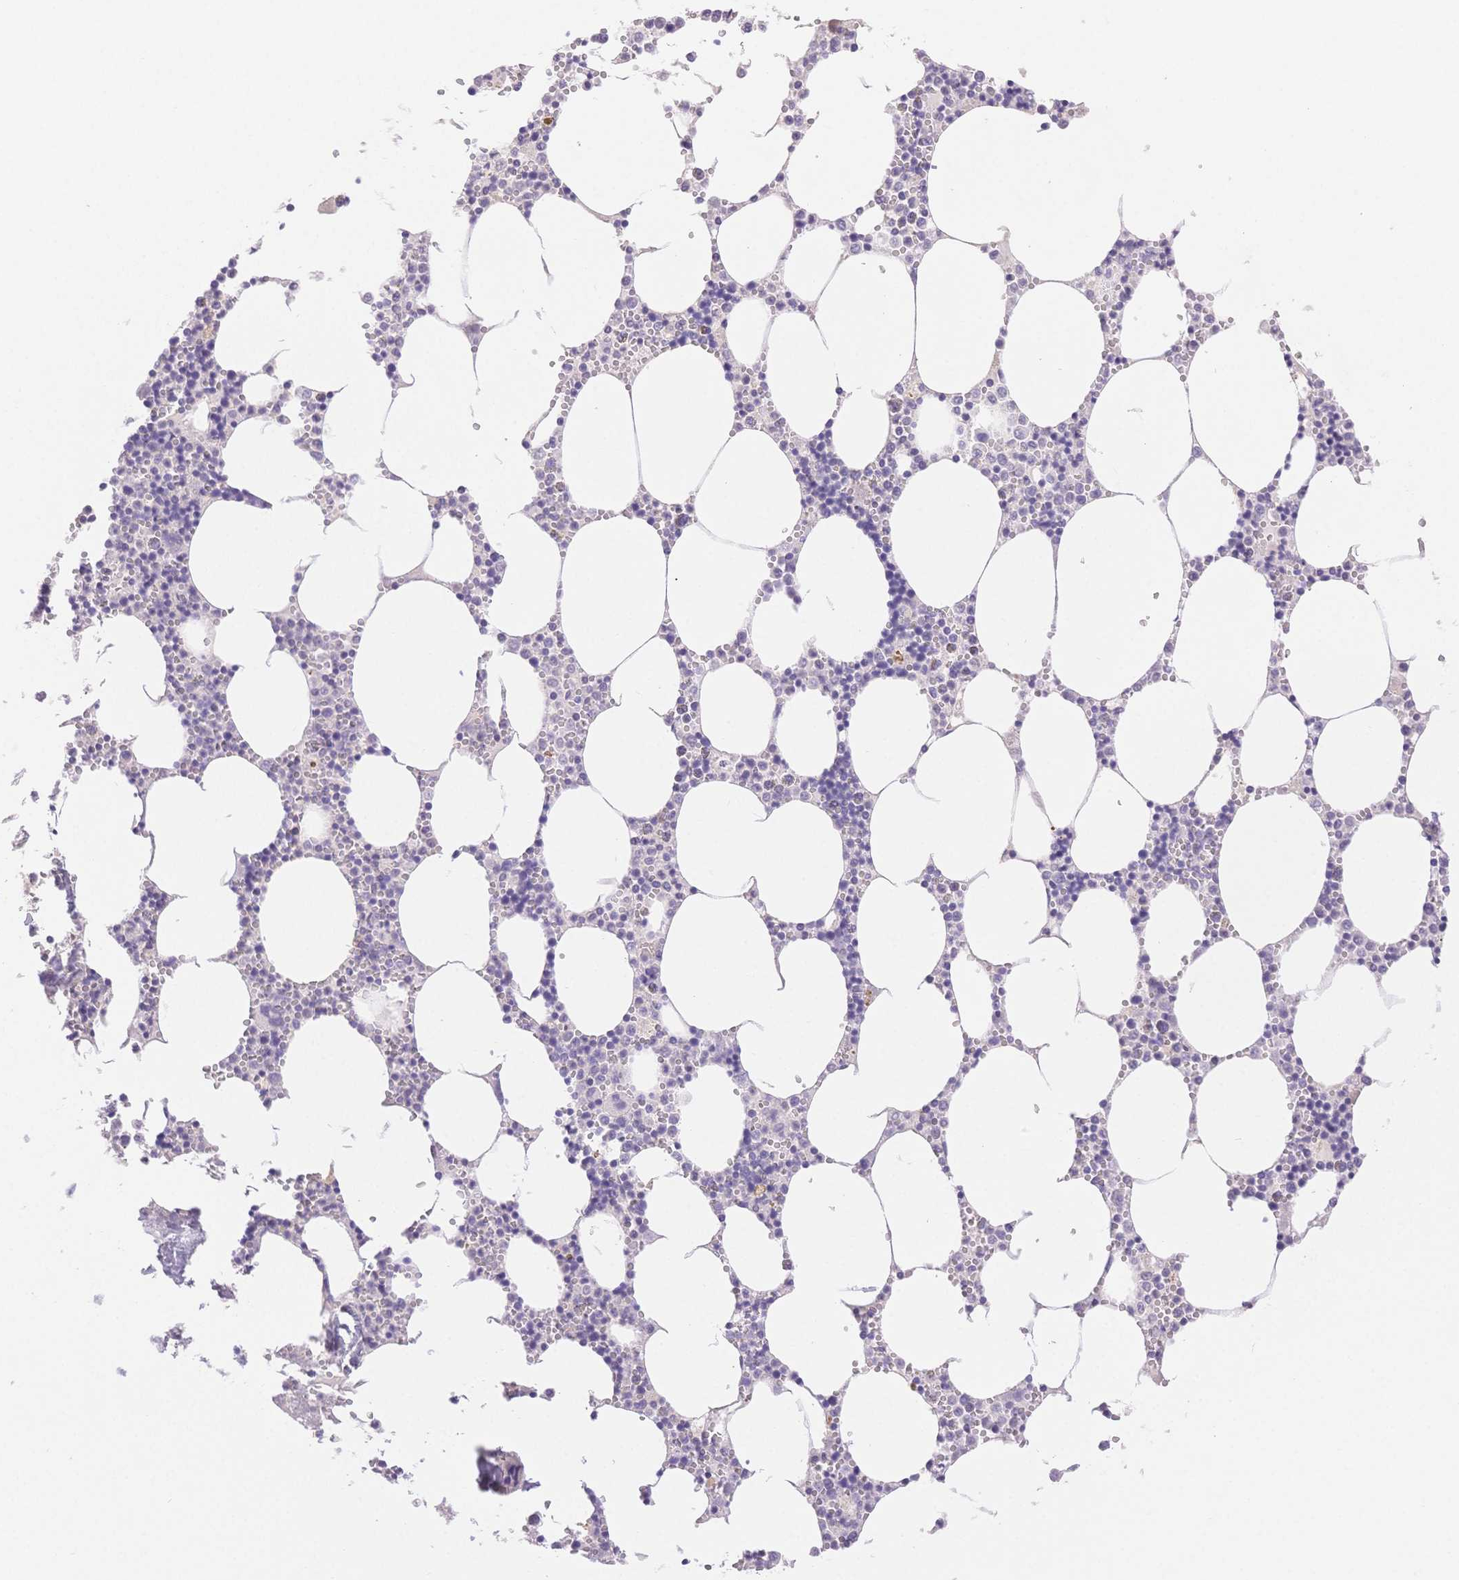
{"staining": {"intensity": "negative", "quantity": "none", "location": "none"}, "tissue": "bone marrow", "cell_type": "Hematopoietic cells", "image_type": "normal", "snomed": [{"axis": "morphology", "description": "Normal tissue, NOS"}, {"axis": "topography", "description": "Bone marrow"}], "caption": "Immunohistochemistry (IHC) image of benign bone marrow: human bone marrow stained with DAB (3,3'-diaminobenzidine) demonstrates no significant protein staining in hematopoietic cells.", "gene": "MYOM1", "patient": {"sex": "male", "age": 54}}